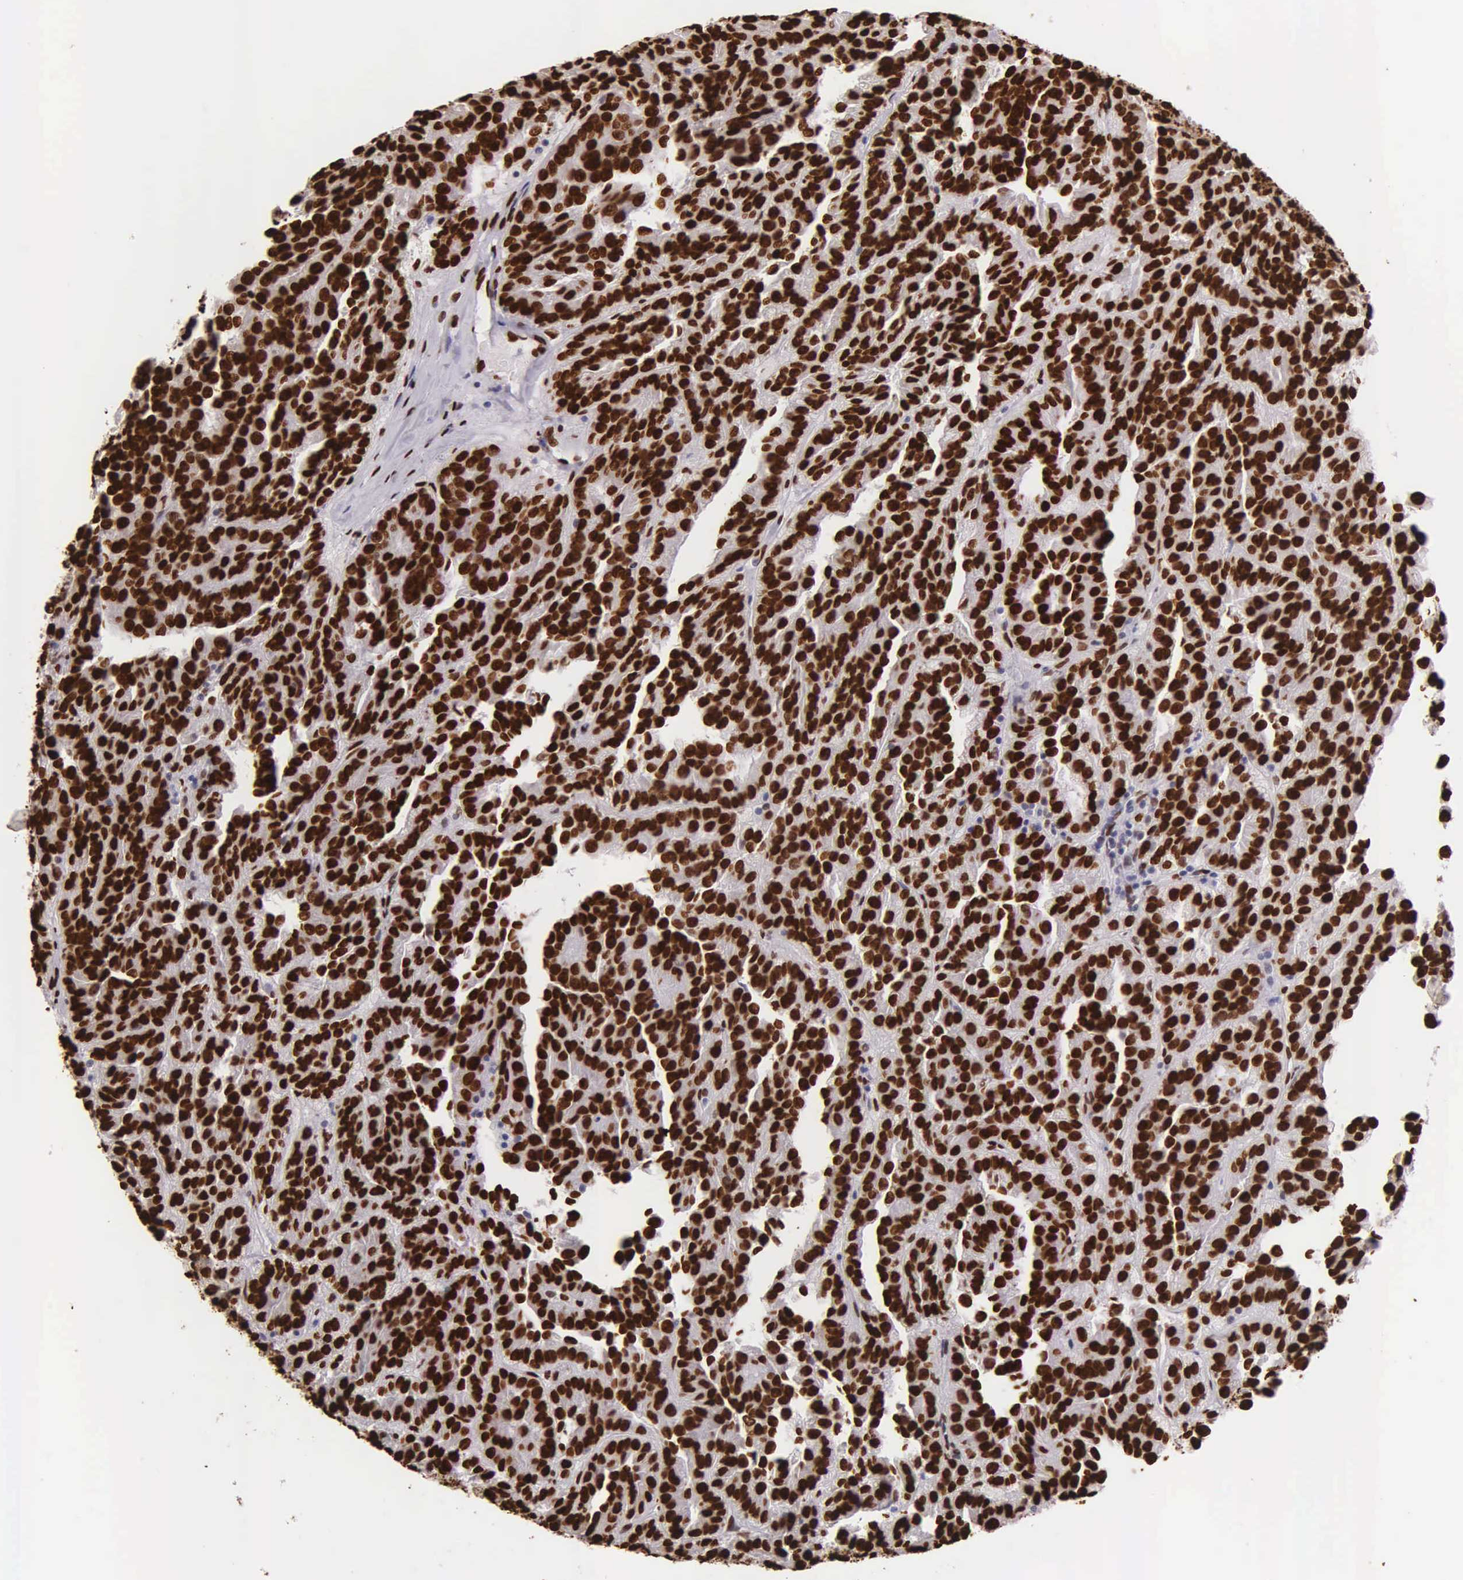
{"staining": {"intensity": "strong", "quantity": ">75%", "location": "nuclear"}, "tissue": "renal cancer", "cell_type": "Tumor cells", "image_type": "cancer", "snomed": [{"axis": "morphology", "description": "Adenocarcinoma, NOS"}, {"axis": "topography", "description": "Kidney"}], "caption": "Tumor cells demonstrate high levels of strong nuclear staining in about >75% of cells in human renal adenocarcinoma.", "gene": "H1-0", "patient": {"sex": "male", "age": 46}}